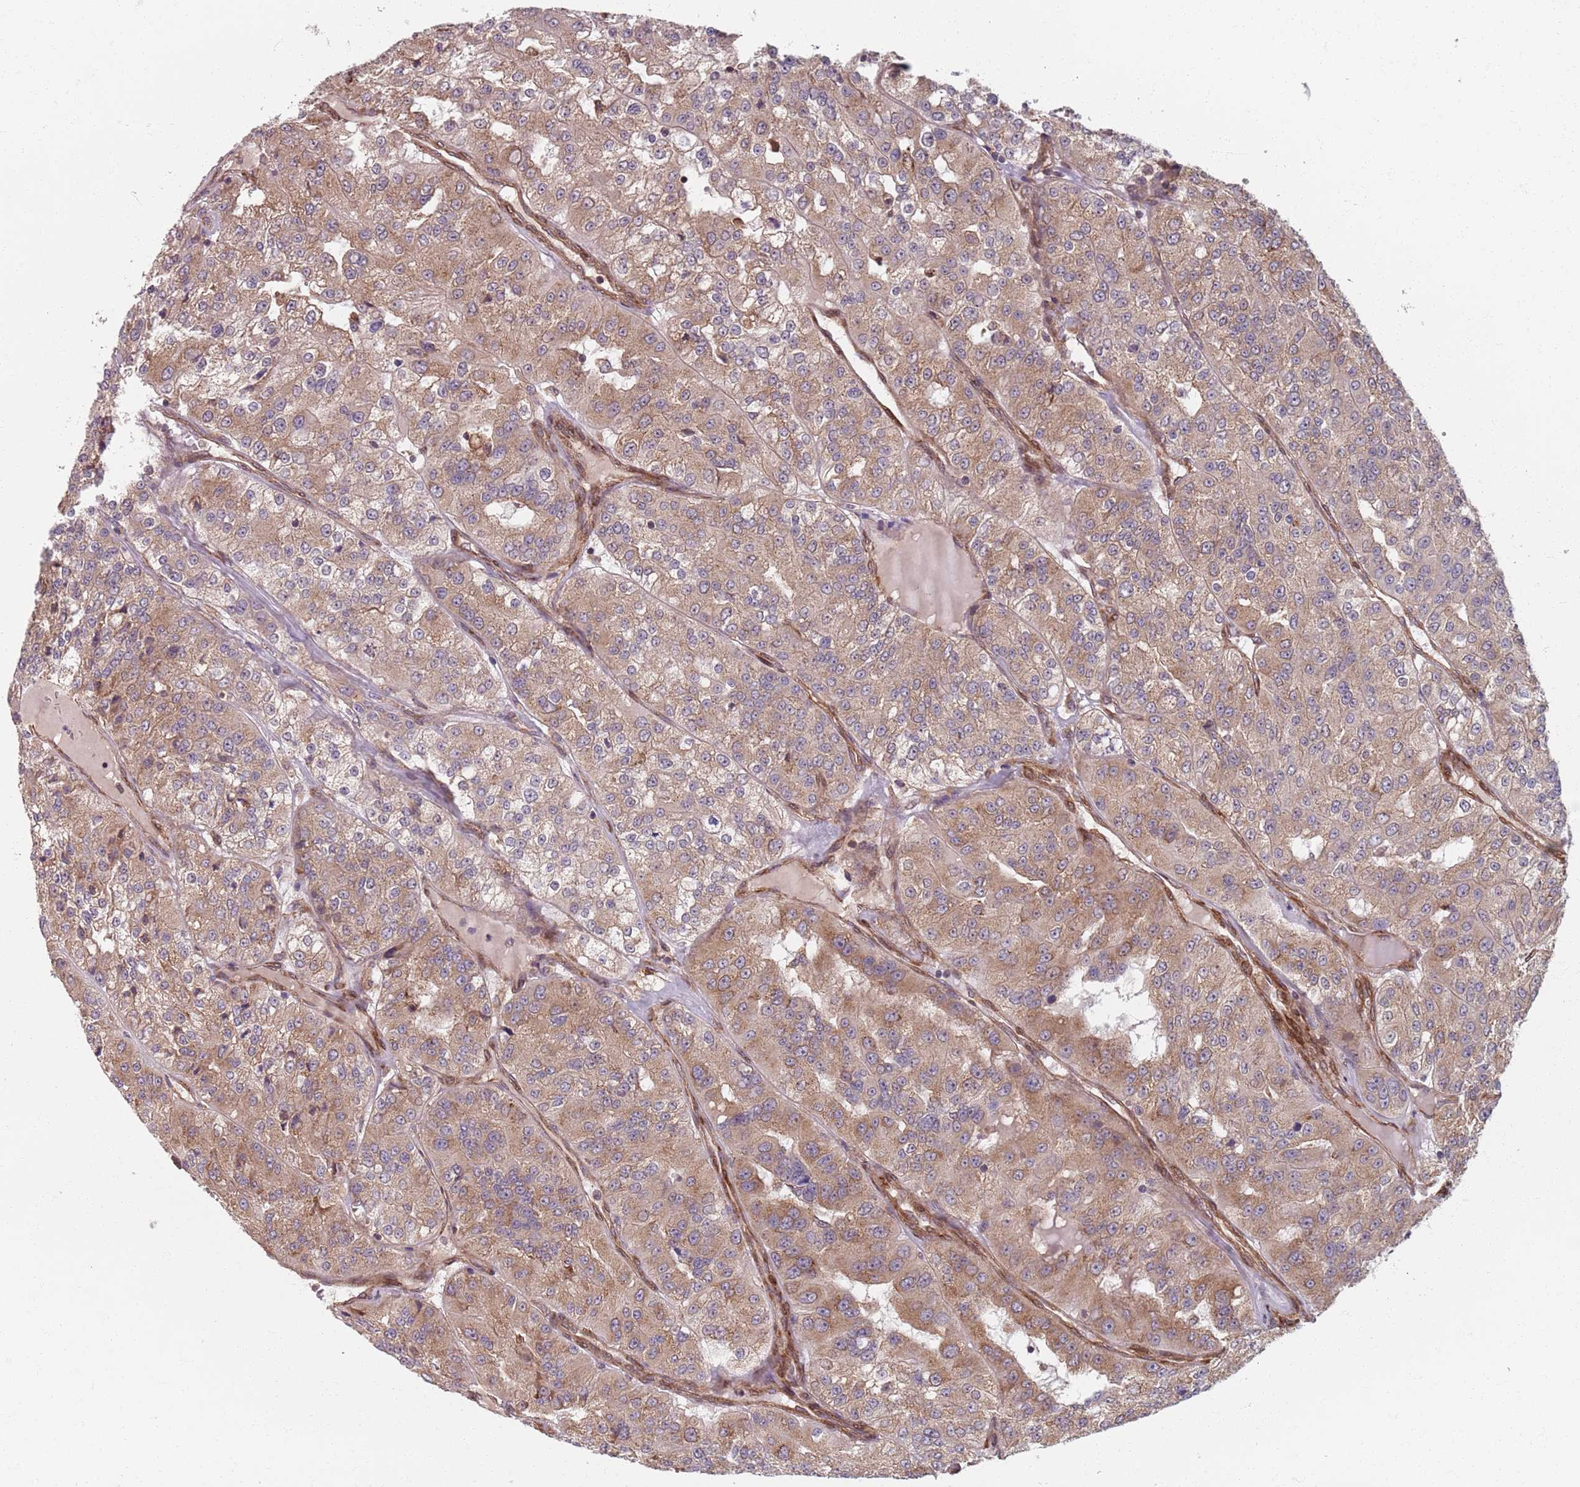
{"staining": {"intensity": "moderate", "quantity": ">75%", "location": "cytoplasmic/membranous"}, "tissue": "renal cancer", "cell_type": "Tumor cells", "image_type": "cancer", "snomed": [{"axis": "morphology", "description": "Adenocarcinoma, NOS"}, {"axis": "topography", "description": "Kidney"}], "caption": "Human renal cancer (adenocarcinoma) stained with a protein marker shows moderate staining in tumor cells.", "gene": "NOTCH3", "patient": {"sex": "female", "age": 63}}